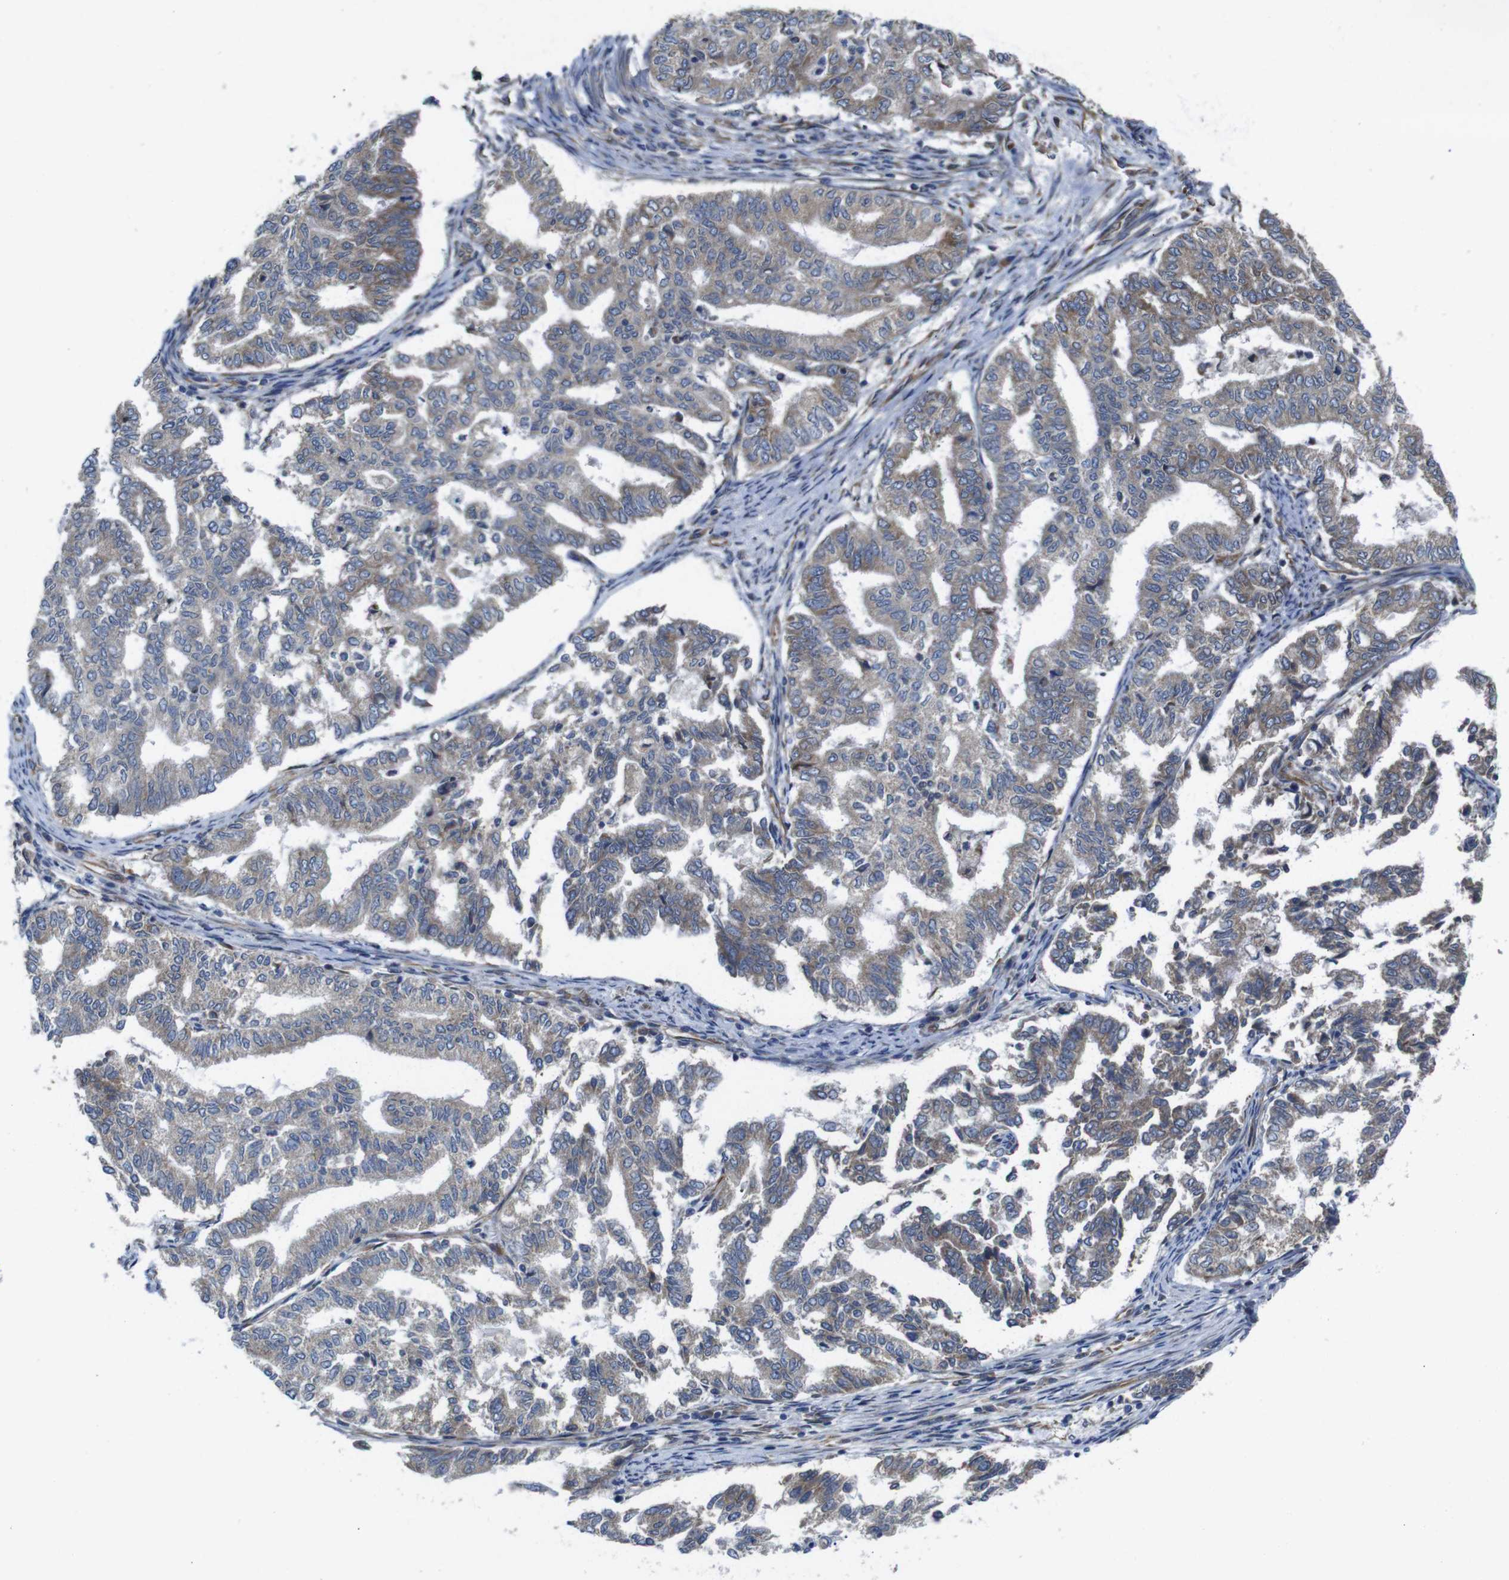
{"staining": {"intensity": "moderate", "quantity": "25%-75%", "location": "cytoplasmic/membranous"}, "tissue": "endometrial cancer", "cell_type": "Tumor cells", "image_type": "cancer", "snomed": [{"axis": "morphology", "description": "Adenocarcinoma, NOS"}, {"axis": "topography", "description": "Endometrium"}], "caption": "A high-resolution image shows IHC staining of endometrial cancer (adenocarcinoma), which exhibits moderate cytoplasmic/membranous expression in about 25%-75% of tumor cells. (DAB IHC, brown staining for protein, blue staining for nuclei).", "gene": "POMK", "patient": {"sex": "female", "age": 79}}